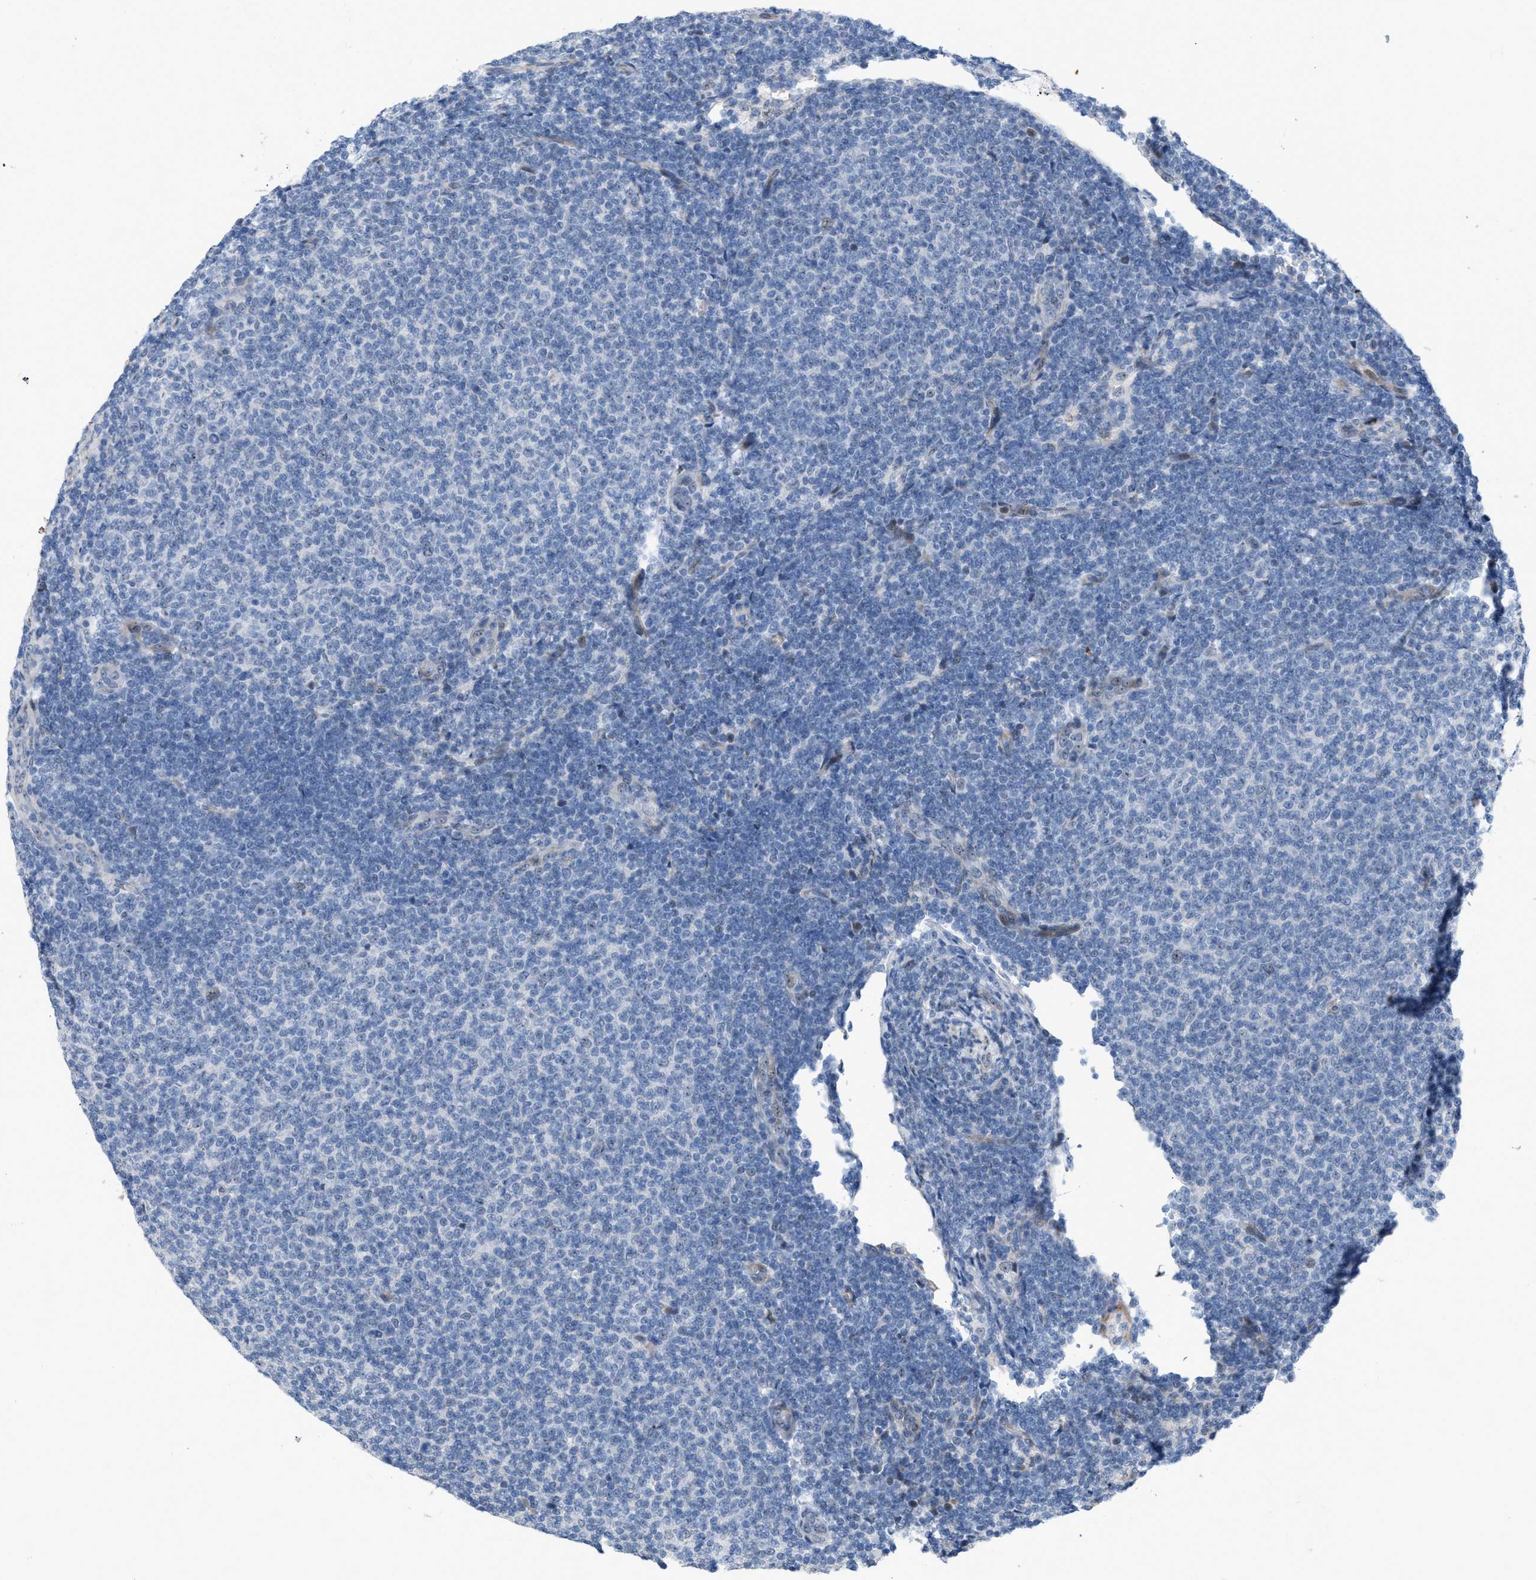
{"staining": {"intensity": "negative", "quantity": "none", "location": "none"}, "tissue": "lymphoma", "cell_type": "Tumor cells", "image_type": "cancer", "snomed": [{"axis": "morphology", "description": "Malignant lymphoma, non-Hodgkin's type, Low grade"}, {"axis": "topography", "description": "Lymph node"}], "caption": "This is an immunohistochemistry image of malignant lymphoma, non-Hodgkin's type (low-grade). There is no staining in tumor cells.", "gene": "POLR1F", "patient": {"sex": "male", "age": 66}}